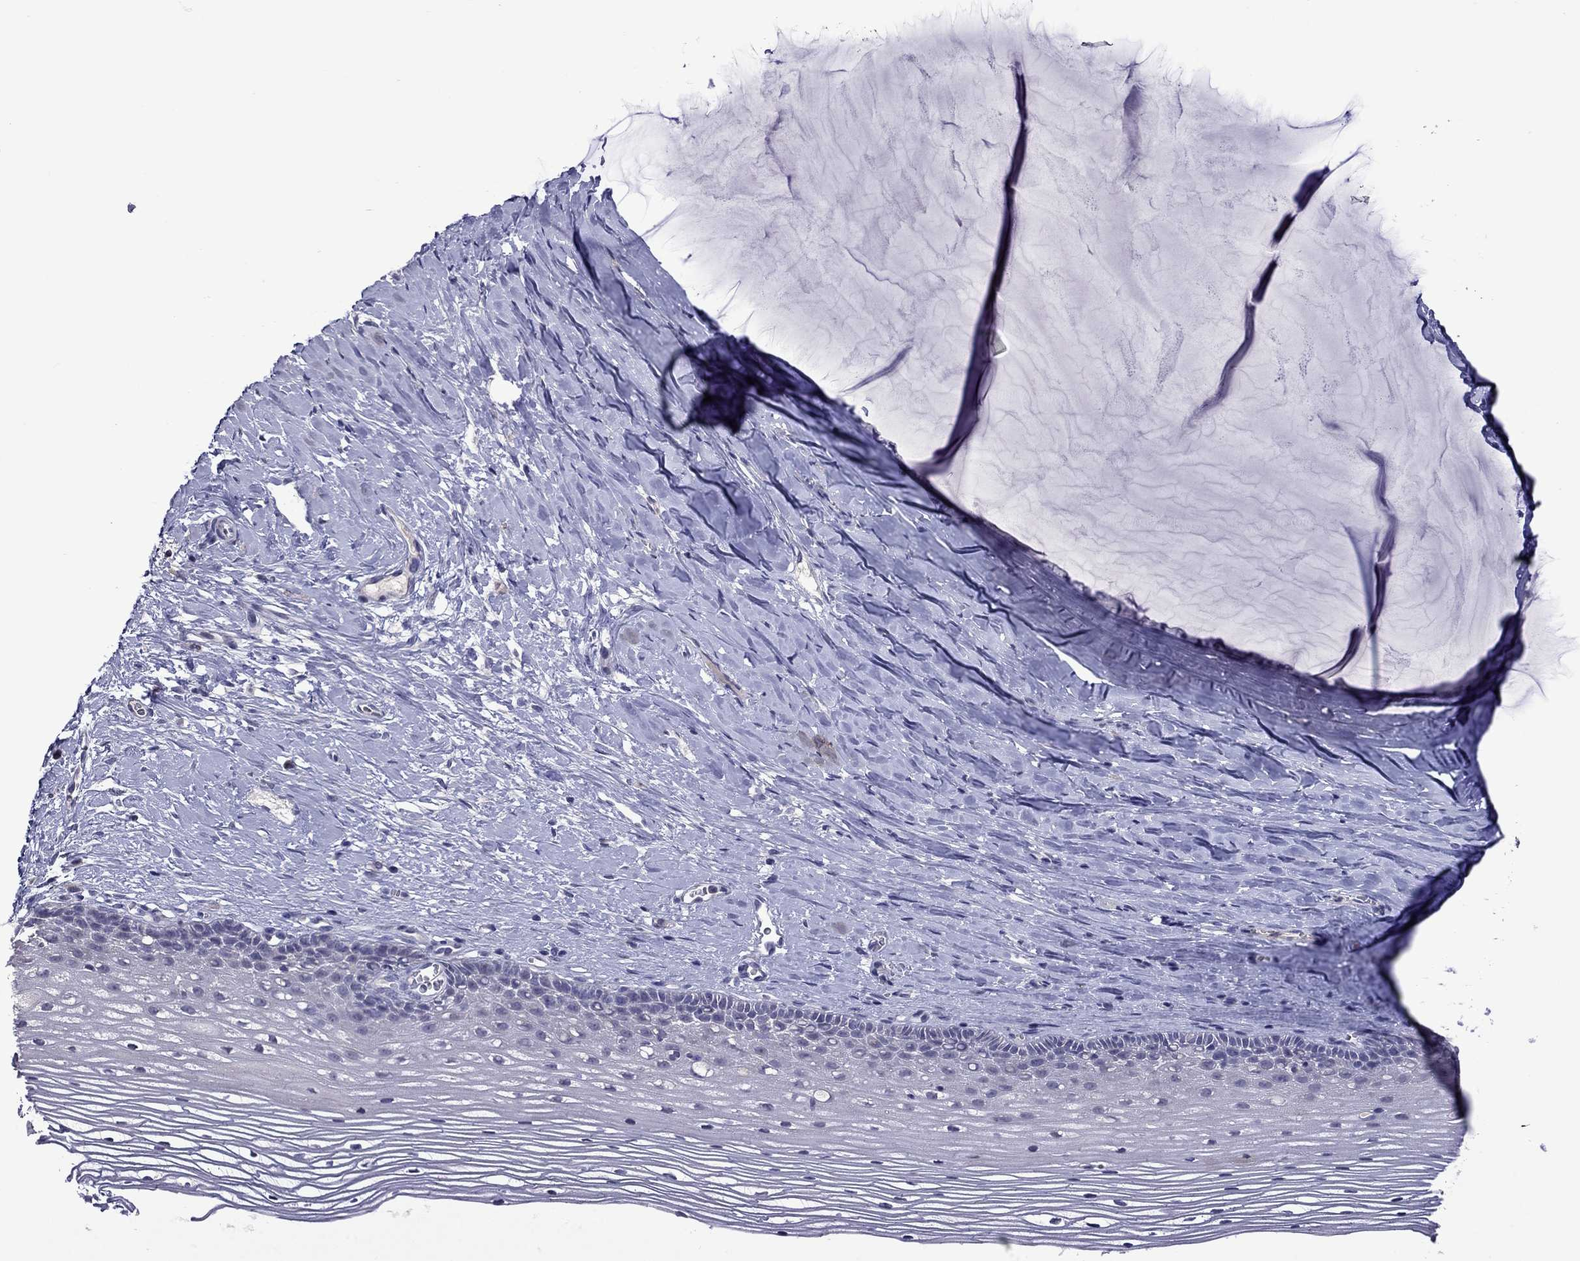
{"staining": {"intensity": "negative", "quantity": "none", "location": "none"}, "tissue": "cervix", "cell_type": "Glandular cells", "image_type": "normal", "snomed": [{"axis": "morphology", "description": "Normal tissue, NOS"}, {"axis": "topography", "description": "Cervix"}], "caption": "An image of cervix stained for a protein shows no brown staining in glandular cells. The staining is performed using DAB (3,3'-diaminobenzidine) brown chromogen with nuclei counter-stained in using hematoxylin.", "gene": "STAR", "patient": {"sex": "female", "age": 40}}